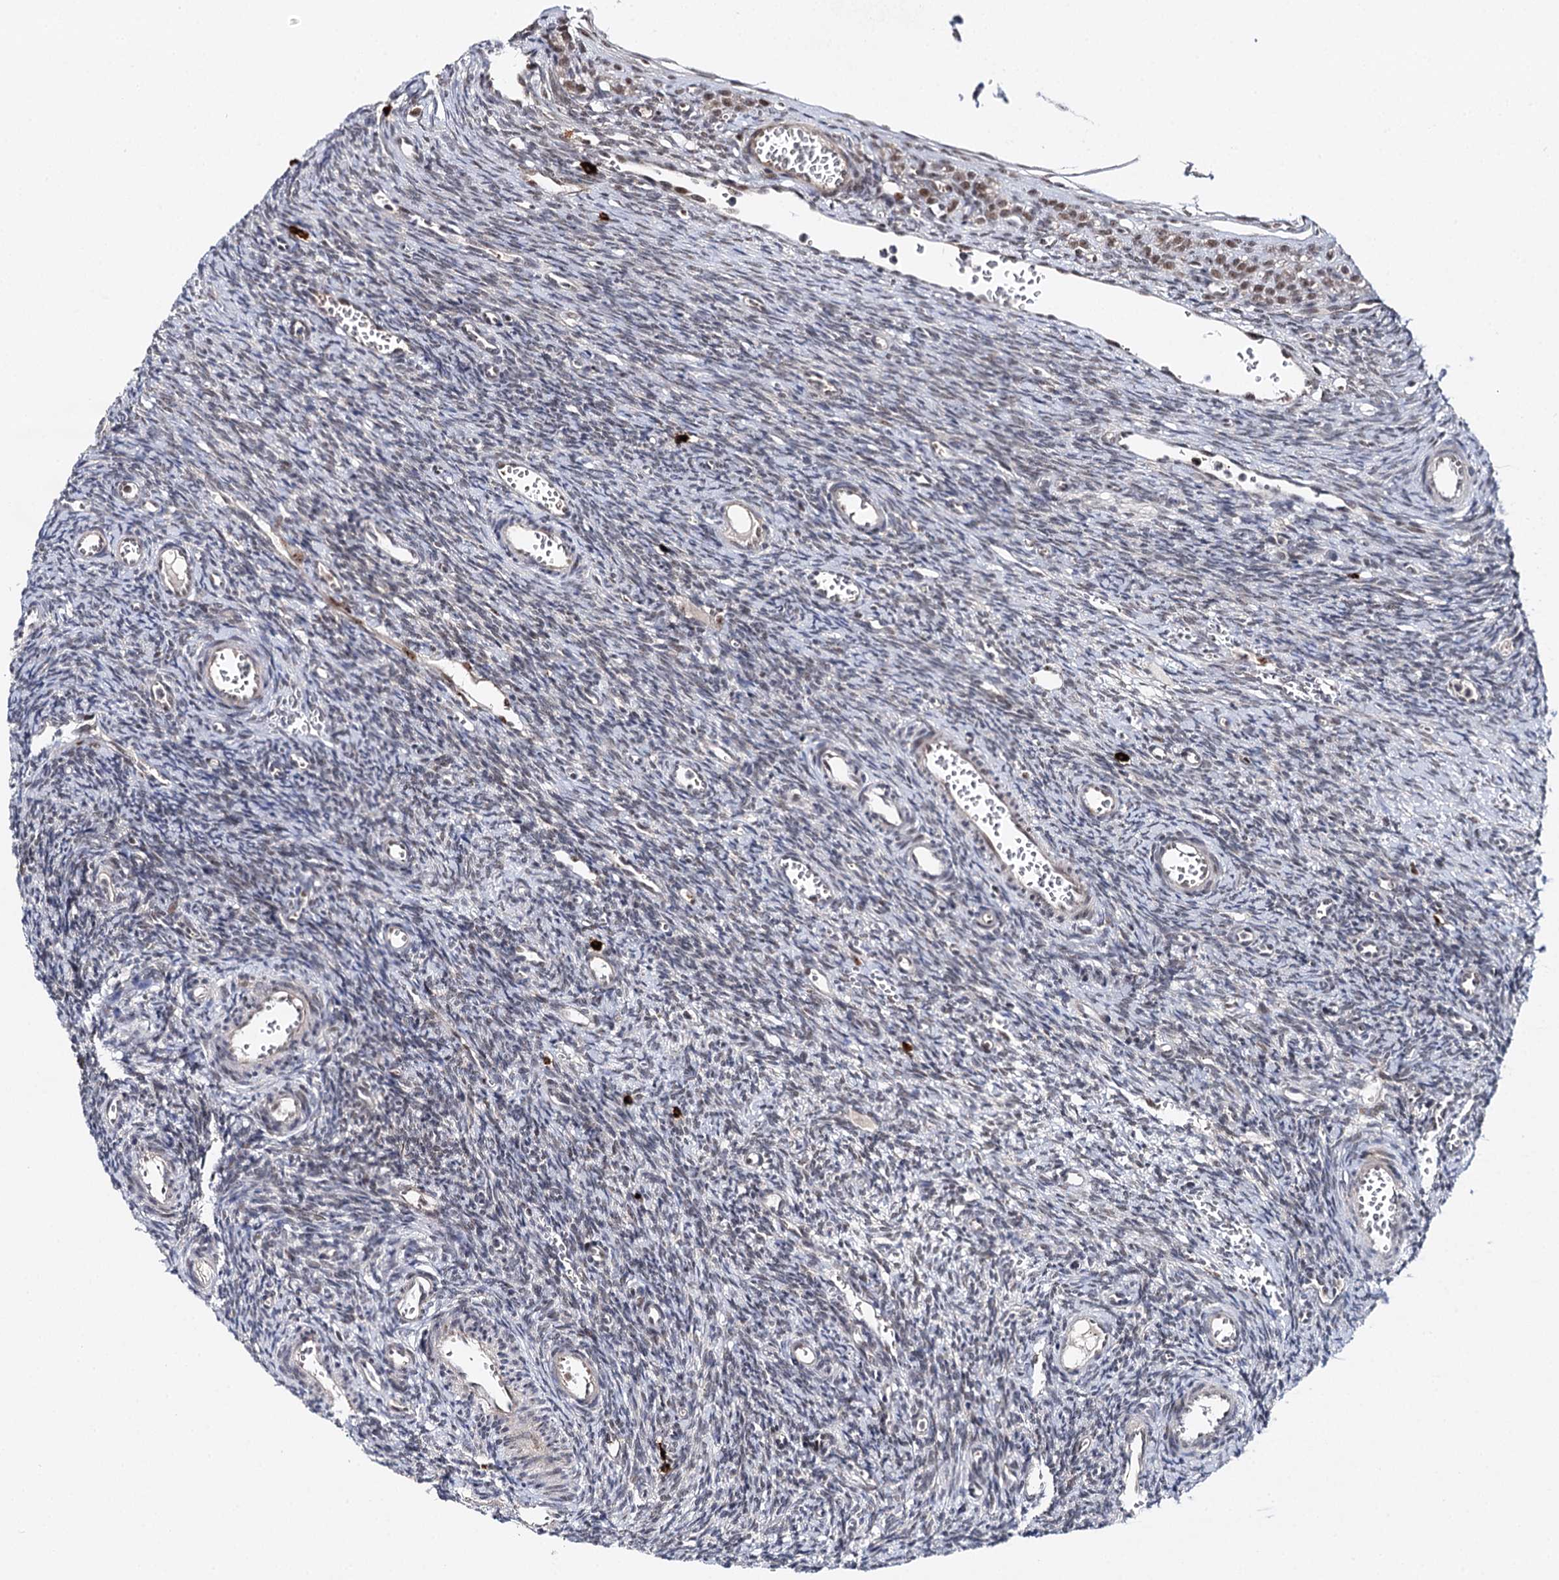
{"staining": {"intensity": "weak", "quantity": "25%-75%", "location": "nuclear"}, "tissue": "ovary", "cell_type": "Ovarian stroma cells", "image_type": "normal", "snomed": [{"axis": "morphology", "description": "Normal tissue, NOS"}, {"axis": "topography", "description": "Ovary"}], "caption": "This micrograph demonstrates immunohistochemistry (IHC) staining of normal ovary, with low weak nuclear staining in about 25%-75% of ovarian stroma cells.", "gene": "BUD13", "patient": {"sex": "female", "age": 39}}